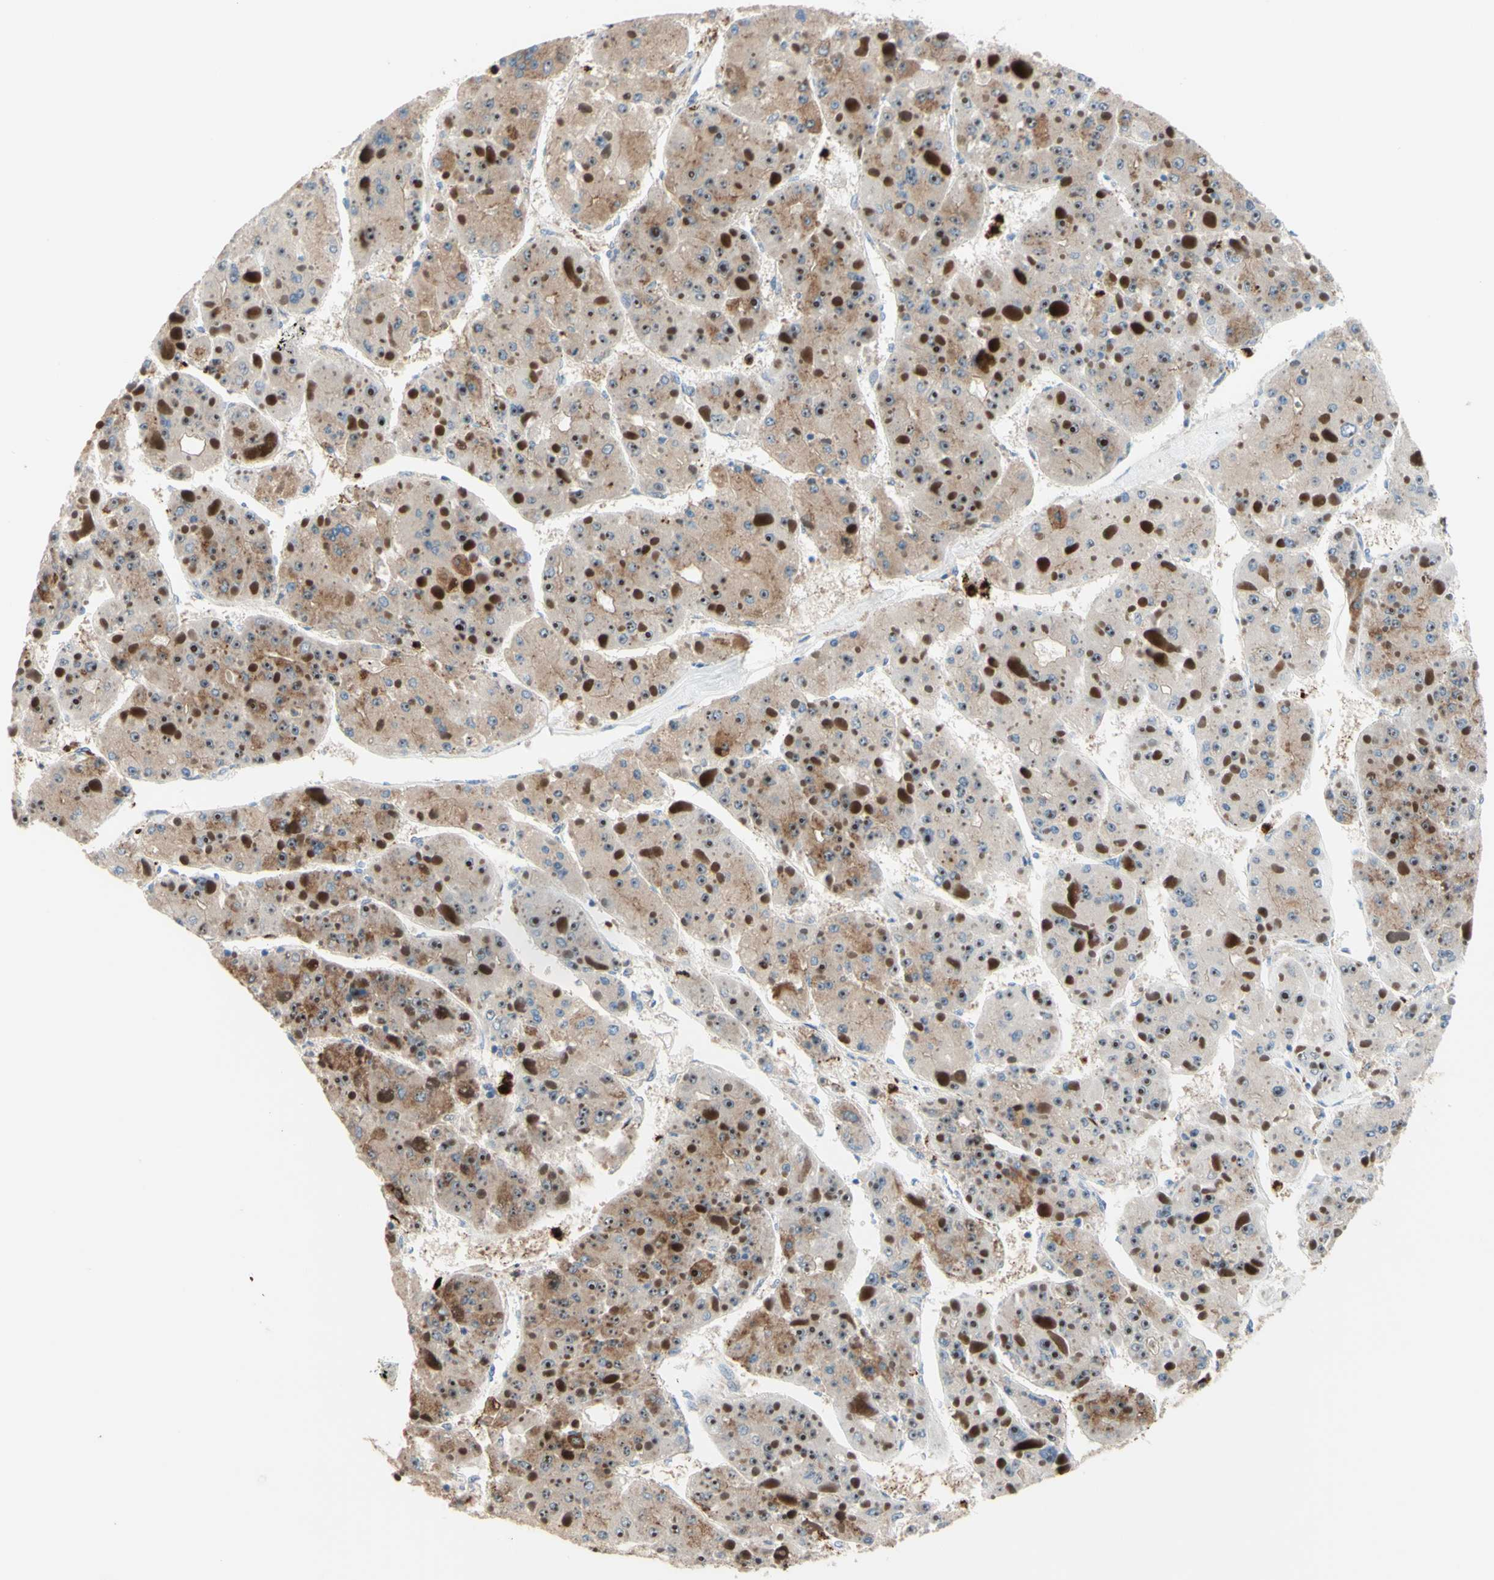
{"staining": {"intensity": "strong", "quantity": ">75%", "location": "cytoplasmic/membranous,nuclear"}, "tissue": "liver cancer", "cell_type": "Tumor cells", "image_type": "cancer", "snomed": [{"axis": "morphology", "description": "Carcinoma, Hepatocellular, NOS"}, {"axis": "topography", "description": "Liver"}], "caption": "High-magnification brightfield microscopy of hepatocellular carcinoma (liver) stained with DAB (3,3'-diaminobenzidine) (brown) and counterstained with hematoxylin (blue). tumor cells exhibit strong cytoplasmic/membranous and nuclear staining is seen in about>75% of cells. (DAB IHC, brown staining for protein, blue staining for nuclei).", "gene": "USP9X", "patient": {"sex": "female", "age": 73}}